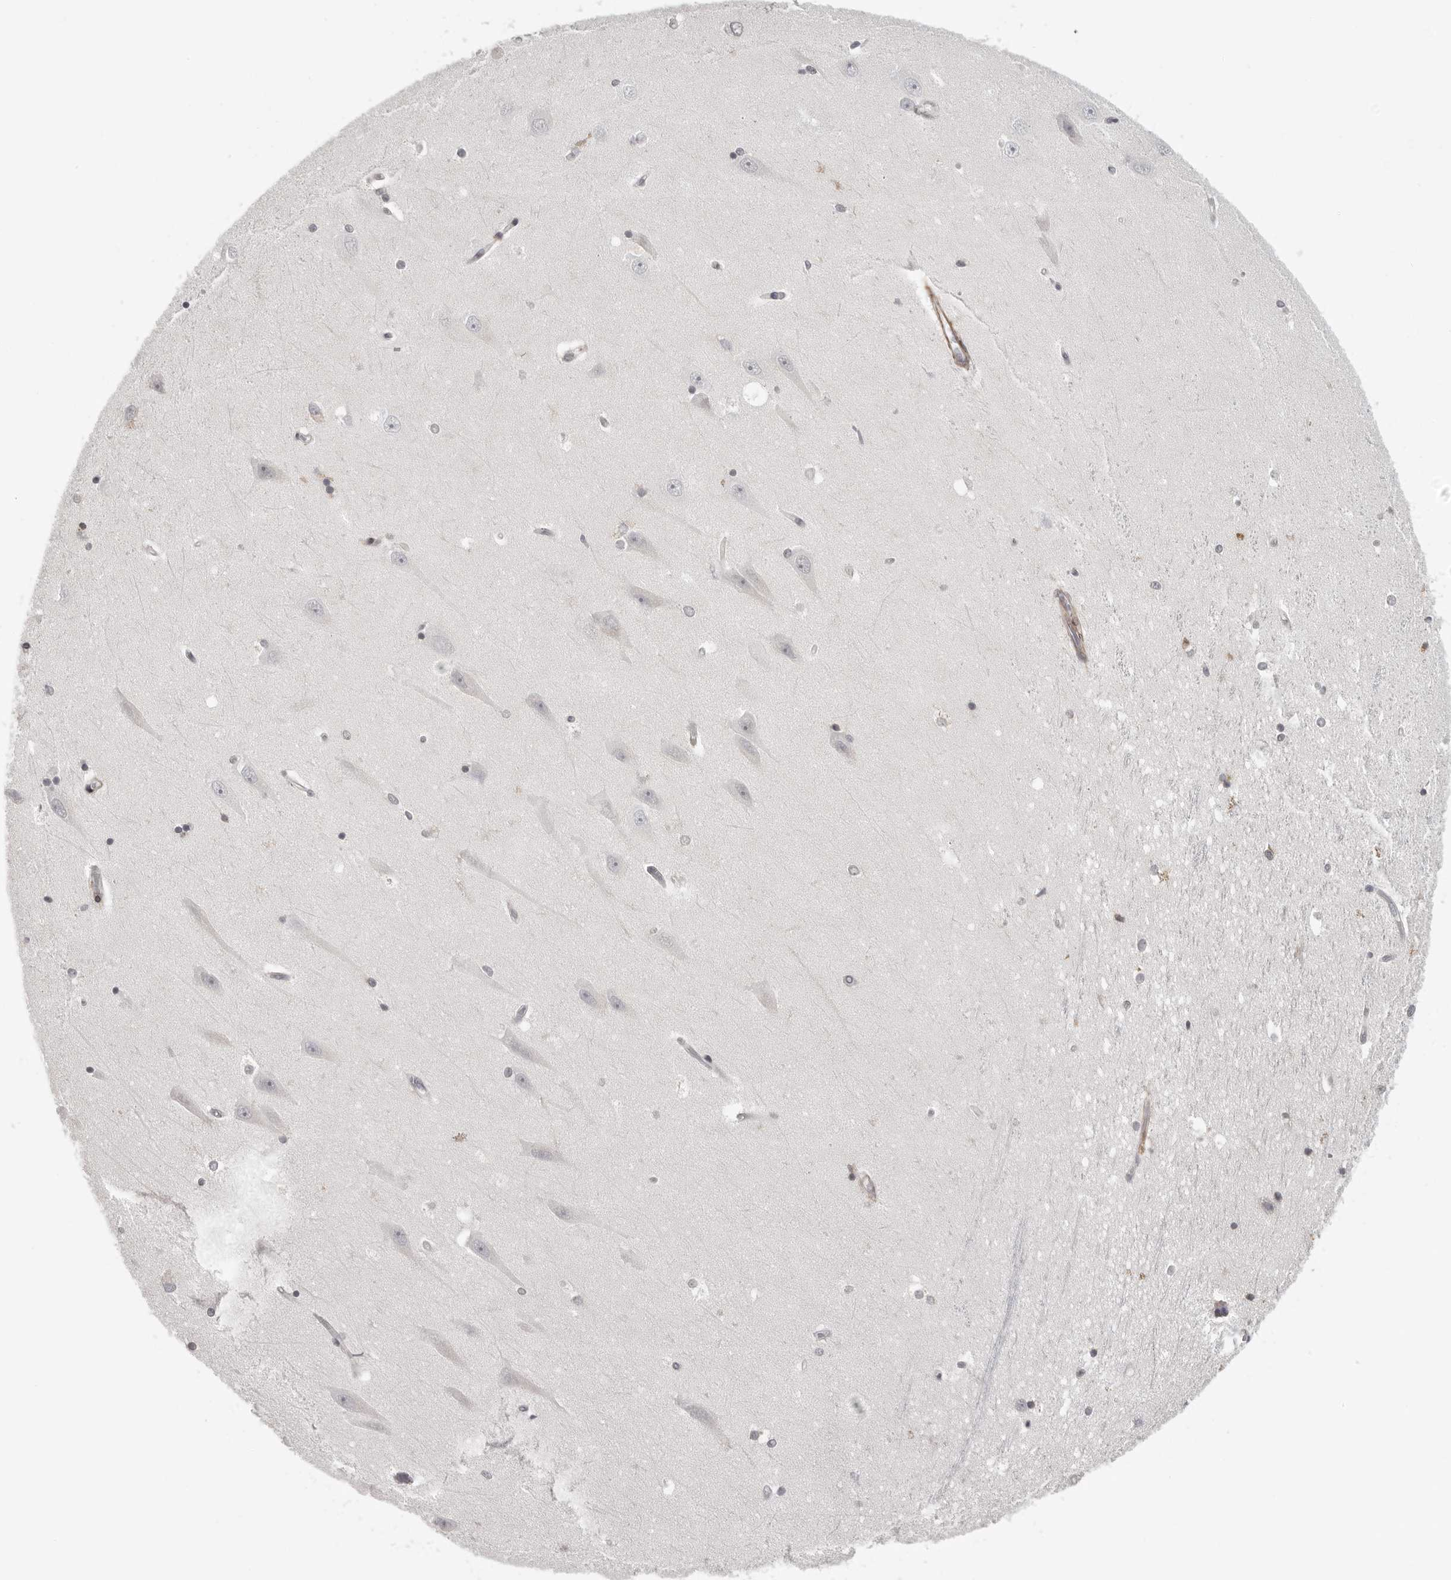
{"staining": {"intensity": "negative", "quantity": "none", "location": "none"}, "tissue": "hippocampus", "cell_type": "Glial cells", "image_type": "normal", "snomed": [{"axis": "morphology", "description": "Normal tissue, NOS"}, {"axis": "topography", "description": "Hippocampus"}], "caption": "This is a image of IHC staining of unremarkable hippocampus, which shows no staining in glial cells. The staining was performed using DAB to visualize the protein expression in brown, while the nuclei were stained in blue with hematoxylin (Magnification: 20x).", "gene": "TUT4", "patient": {"sex": "male", "age": 45}}